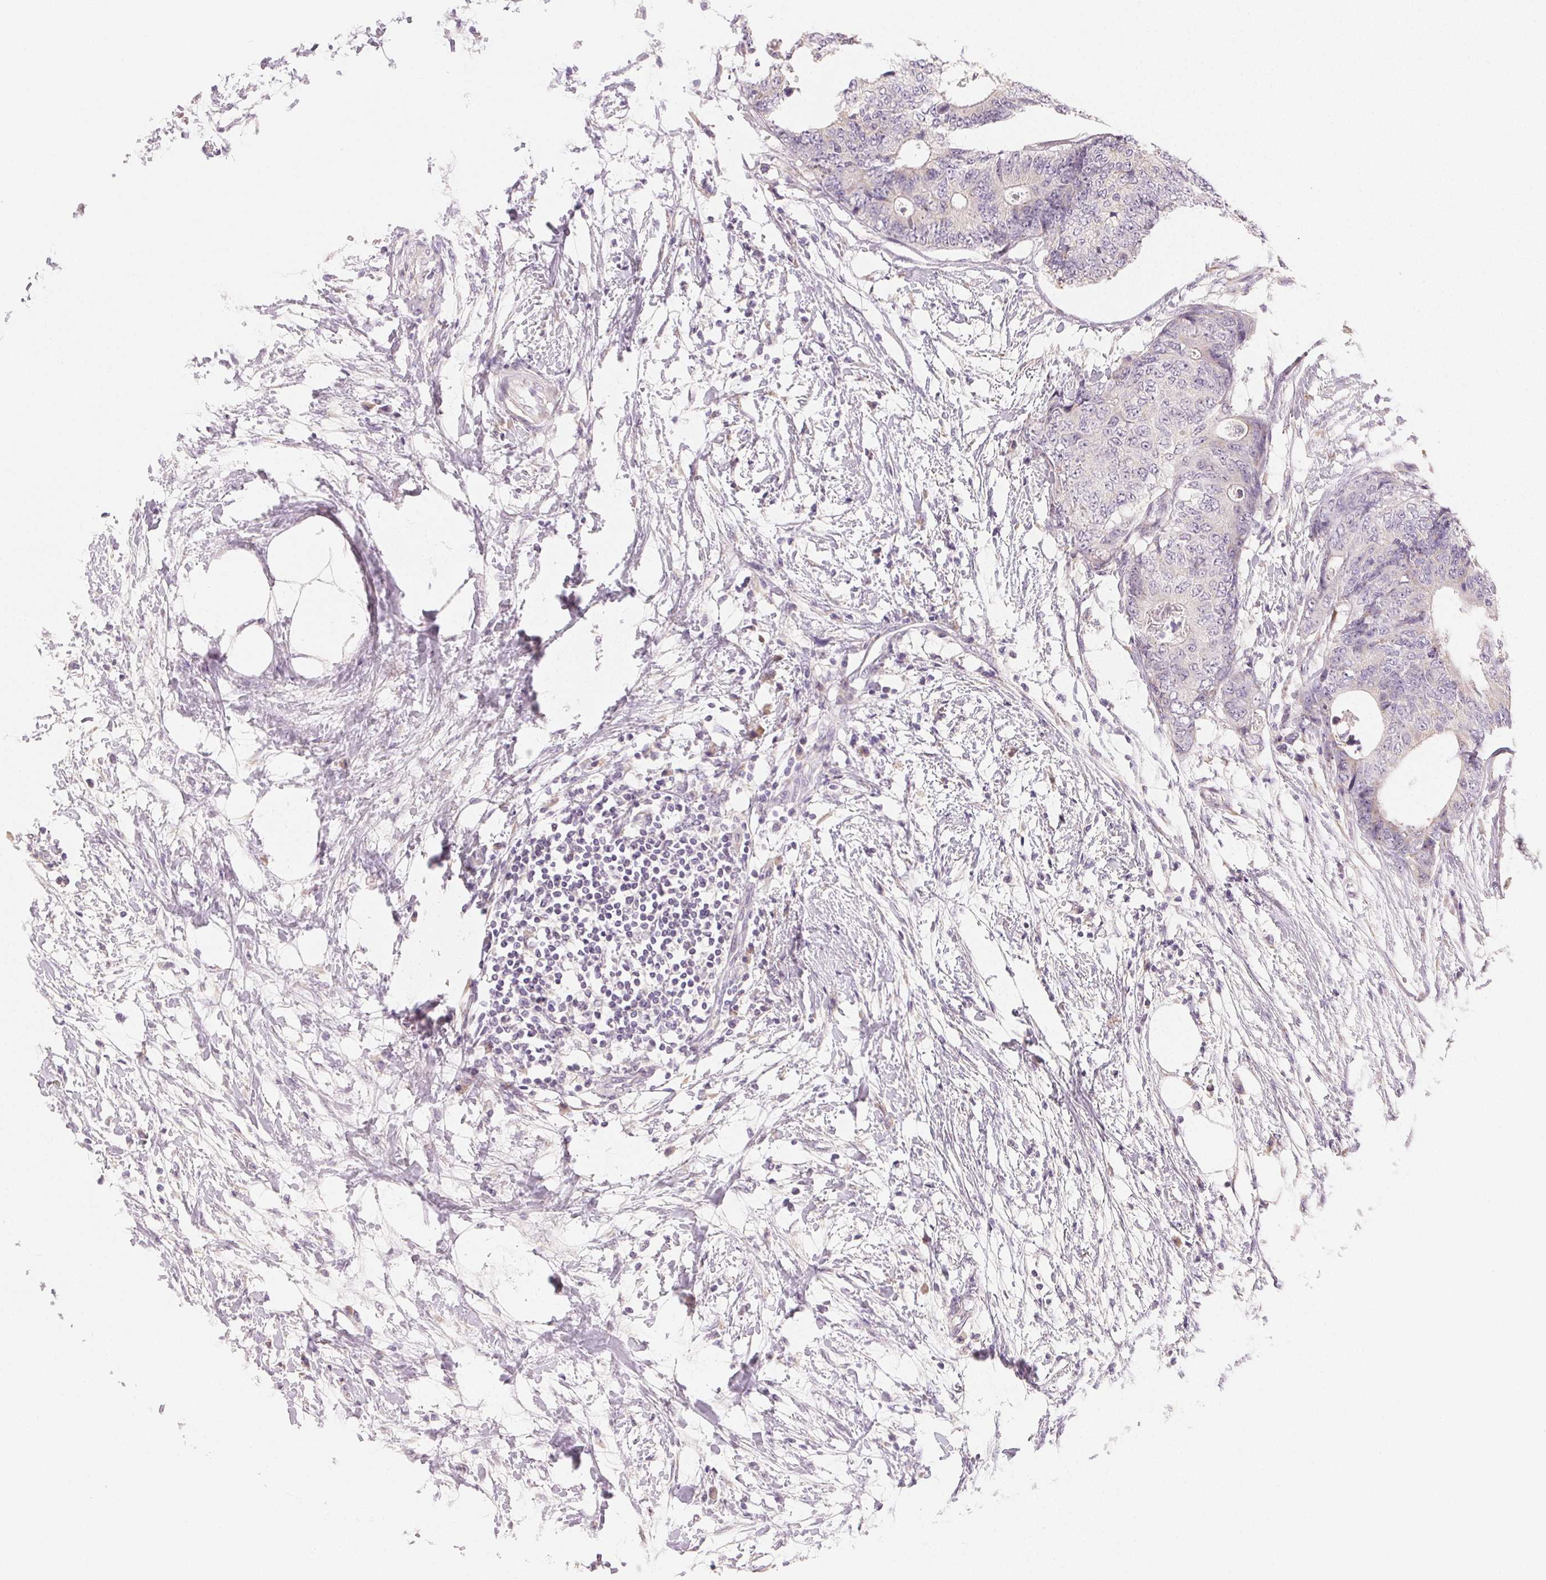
{"staining": {"intensity": "negative", "quantity": "none", "location": "none"}, "tissue": "colorectal cancer", "cell_type": "Tumor cells", "image_type": "cancer", "snomed": [{"axis": "morphology", "description": "Adenocarcinoma, NOS"}, {"axis": "topography", "description": "Colon"}], "caption": "A photomicrograph of colorectal cancer stained for a protein demonstrates no brown staining in tumor cells.", "gene": "MYBL1", "patient": {"sex": "female", "age": 48}}